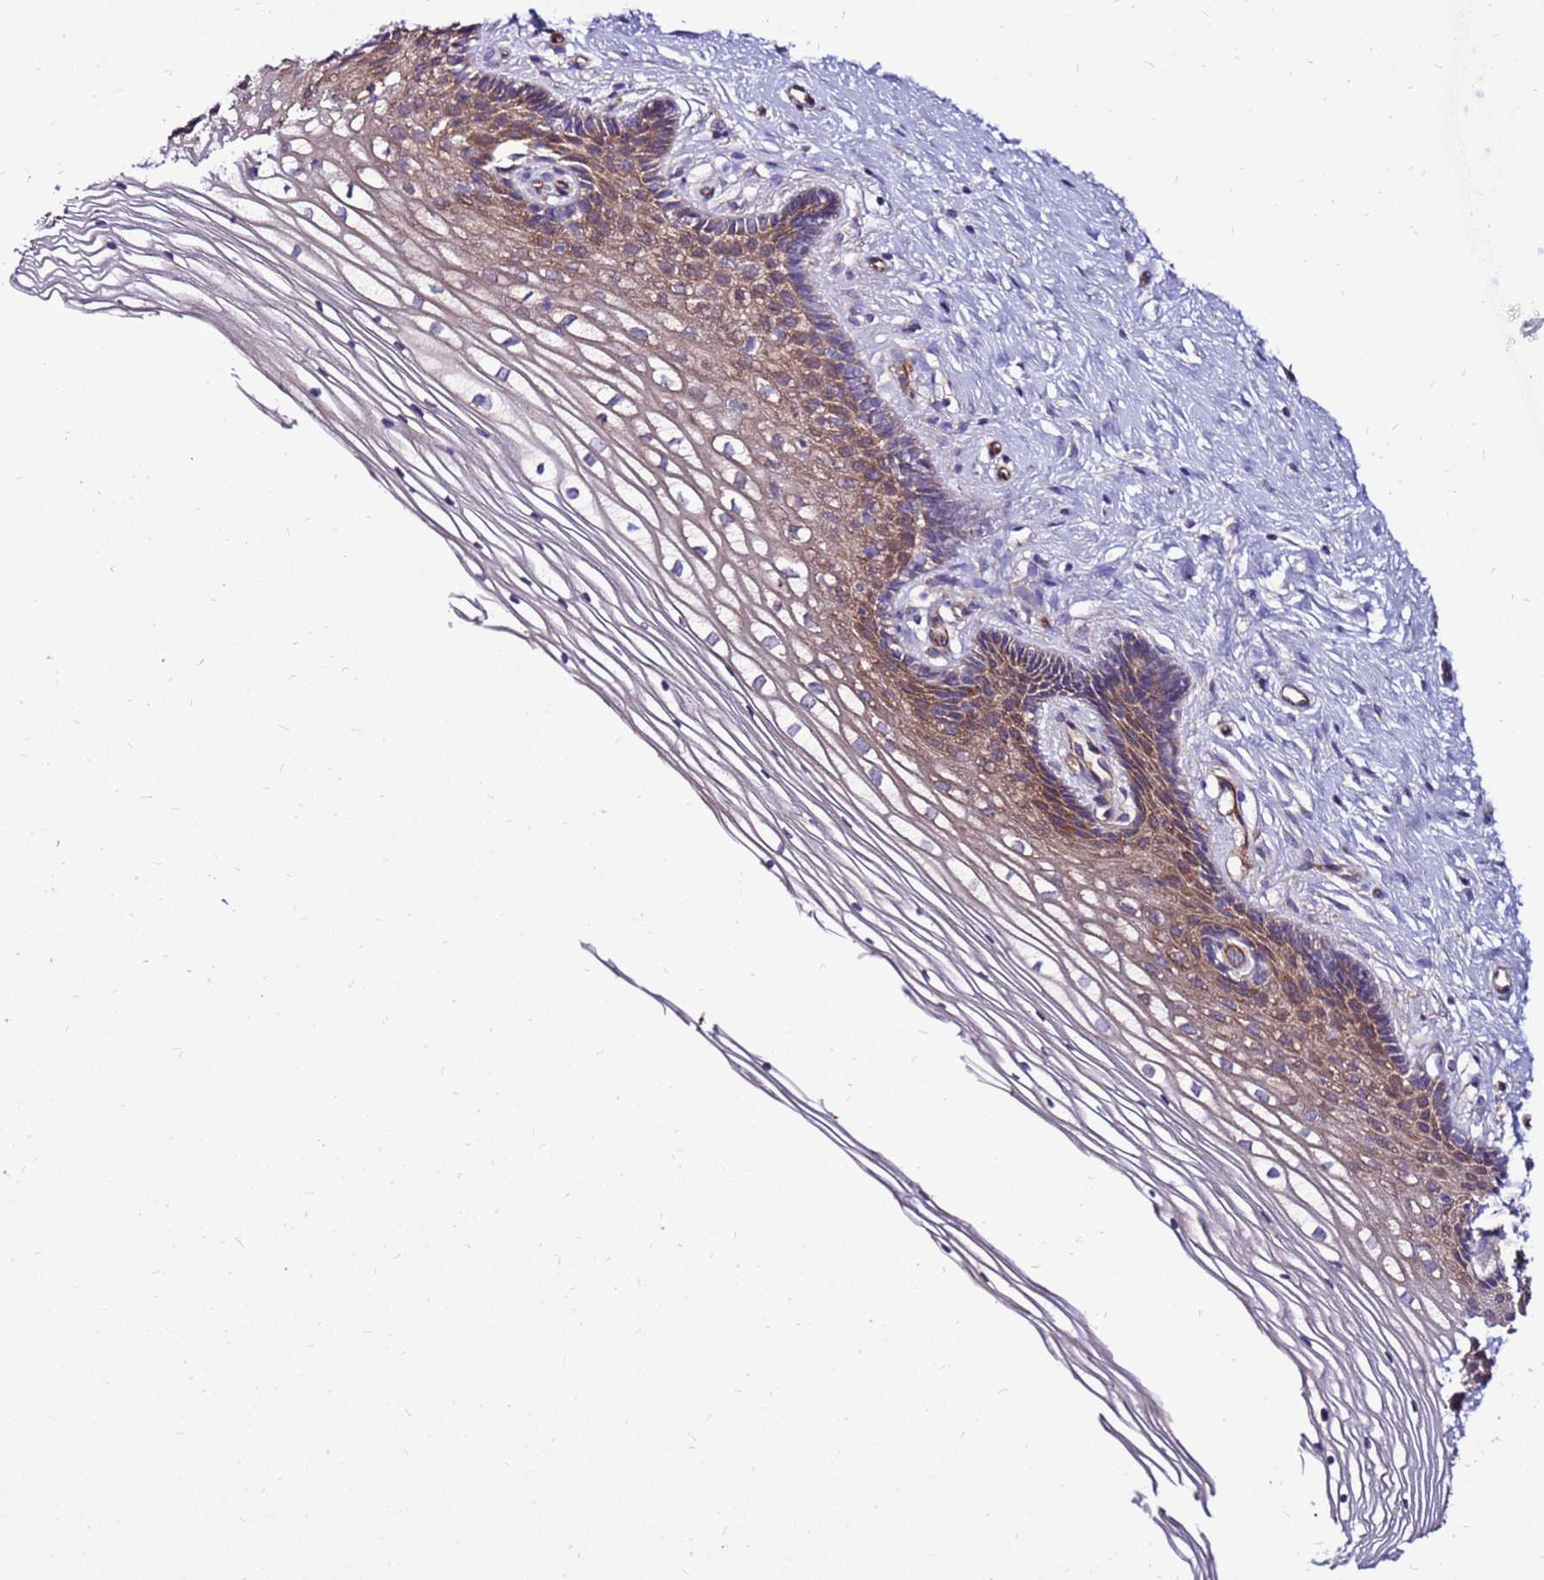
{"staining": {"intensity": "negative", "quantity": "none", "location": "none"}, "tissue": "cervix", "cell_type": "Glandular cells", "image_type": "normal", "snomed": [{"axis": "morphology", "description": "Normal tissue, NOS"}, {"axis": "topography", "description": "Cervix"}], "caption": "A high-resolution histopathology image shows immunohistochemistry (IHC) staining of benign cervix, which demonstrates no significant expression in glandular cells.", "gene": "EI24", "patient": {"sex": "female", "age": 33}}